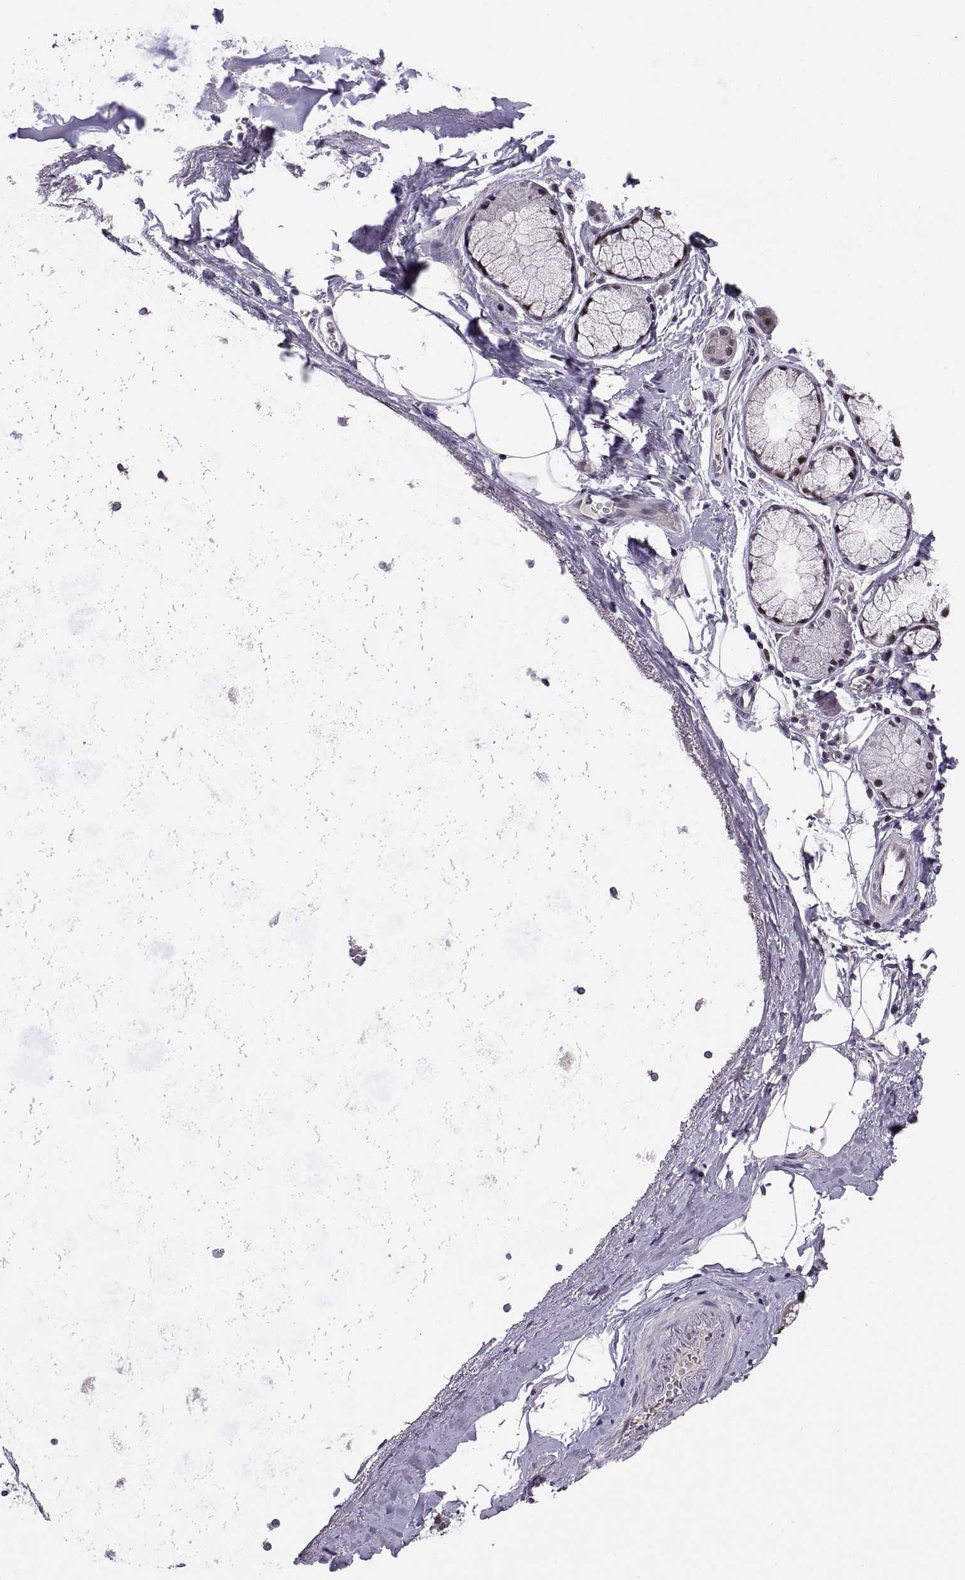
{"staining": {"intensity": "negative", "quantity": "none", "location": "none"}, "tissue": "adipose tissue", "cell_type": "Adipocytes", "image_type": "normal", "snomed": [{"axis": "morphology", "description": "Normal tissue, NOS"}, {"axis": "topography", "description": "Bronchus"}, {"axis": "topography", "description": "Lung"}], "caption": "Immunohistochemical staining of benign human adipose tissue displays no significant staining in adipocytes.", "gene": "CHFR", "patient": {"sex": "female", "age": 57}}